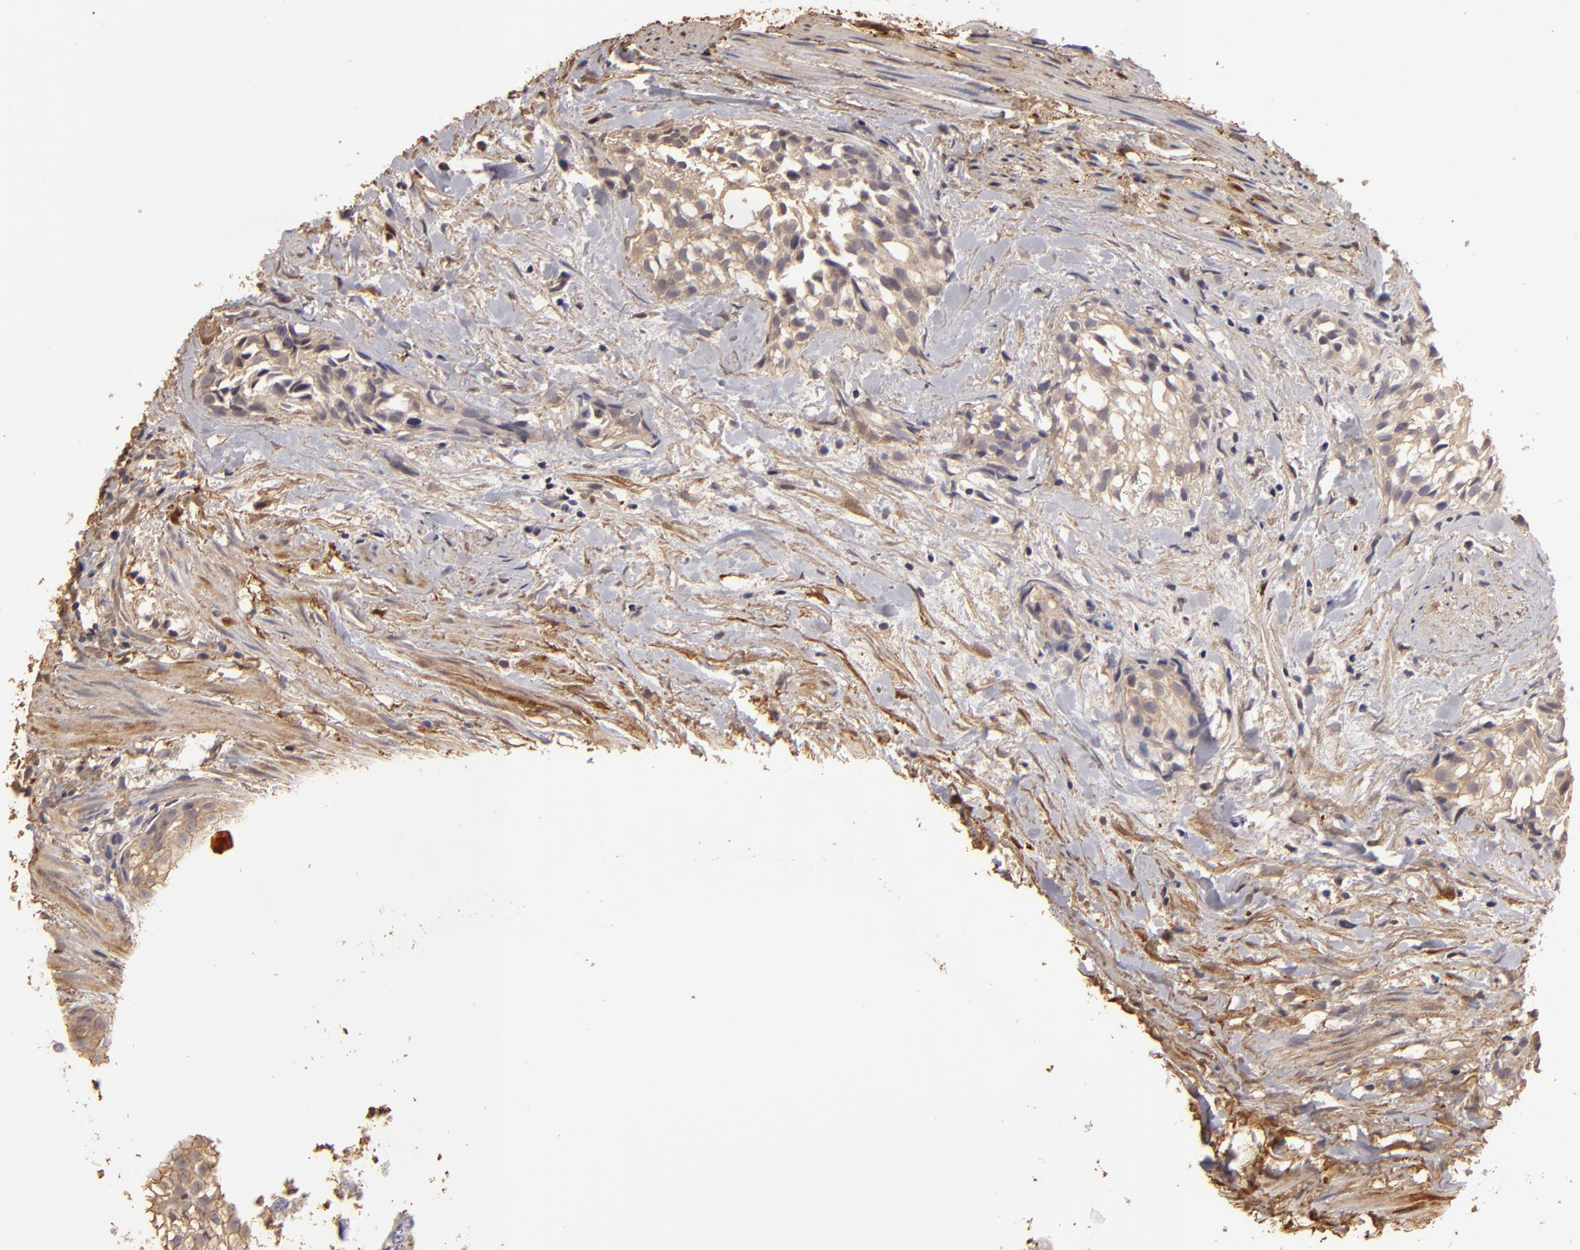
{"staining": {"intensity": "weak", "quantity": ">75%", "location": "cytoplasmic/membranous"}, "tissue": "urothelial cancer", "cell_type": "Tumor cells", "image_type": "cancer", "snomed": [{"axis": "morphology", "description": "Urothelial carcinoma, High grade"}, {"axis": "topography", "description": "Urinary bladder"}], "caption": "Tumor cells display low levels of weak cytoplasmic/membranous staining in about >75% of cells in human urothelial carcinoma (high-grade).", "gene": "HSPB6", "patient": {"sex": "female", "age": 78}}